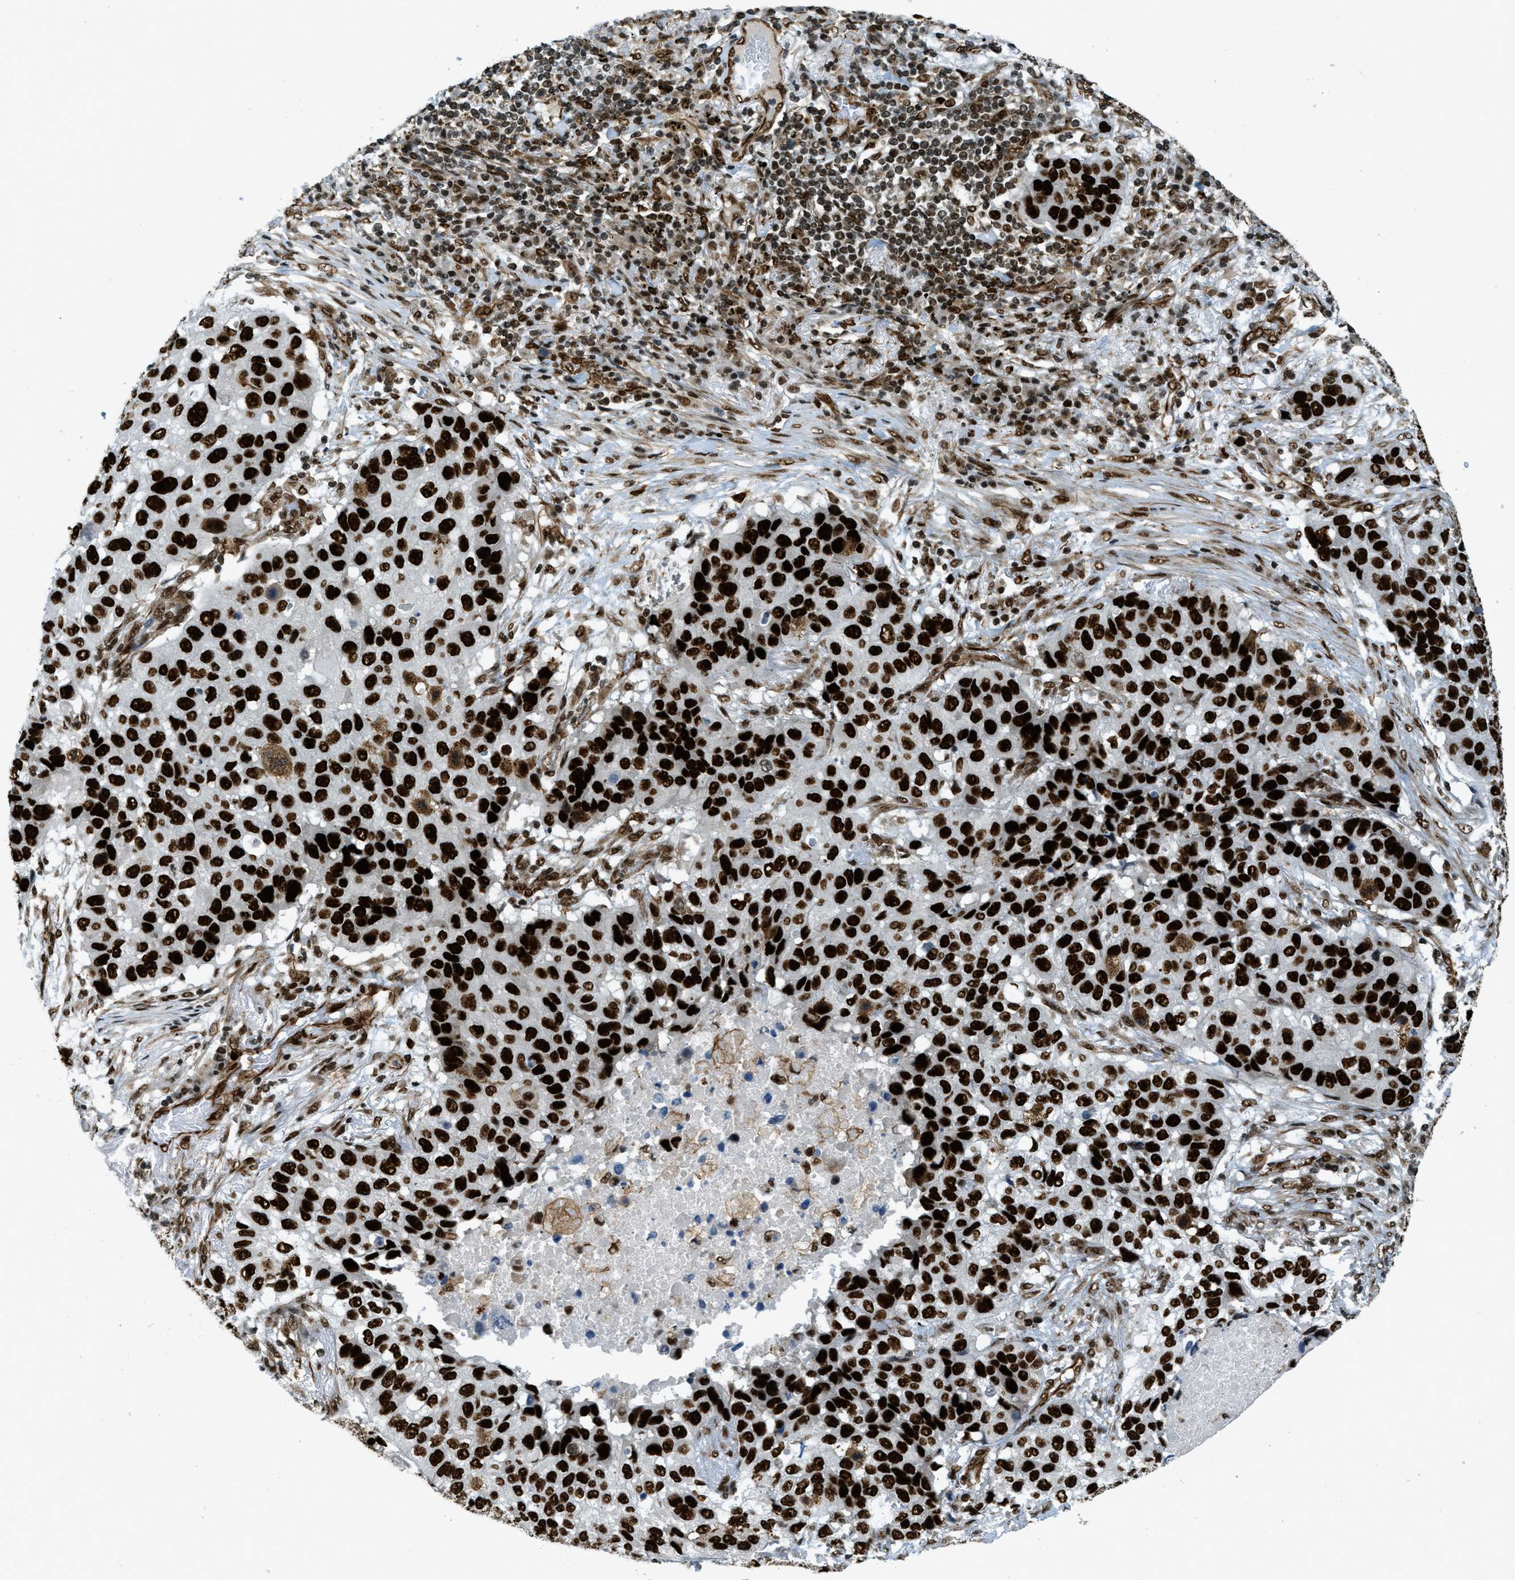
{"staining": {"intensity": "strong", "quantity": ">75%", "location": "nuclear"}, "tissue": "lung cancer", "cell_type": "Tumor cells", "image_type": "cancer", "snomed": [{"axis": "morphology", "description": "Squamous cell carcinoma, NOS"}, {"axis": "topography", "description": "Lung"}], "caption": "Protein expression analysis of lung cancer demonstrates strong nuclear staining in approximately >75% of tumor cells.", "gene": "ZFR", "patient": {"sex": "male", "age": 57}}